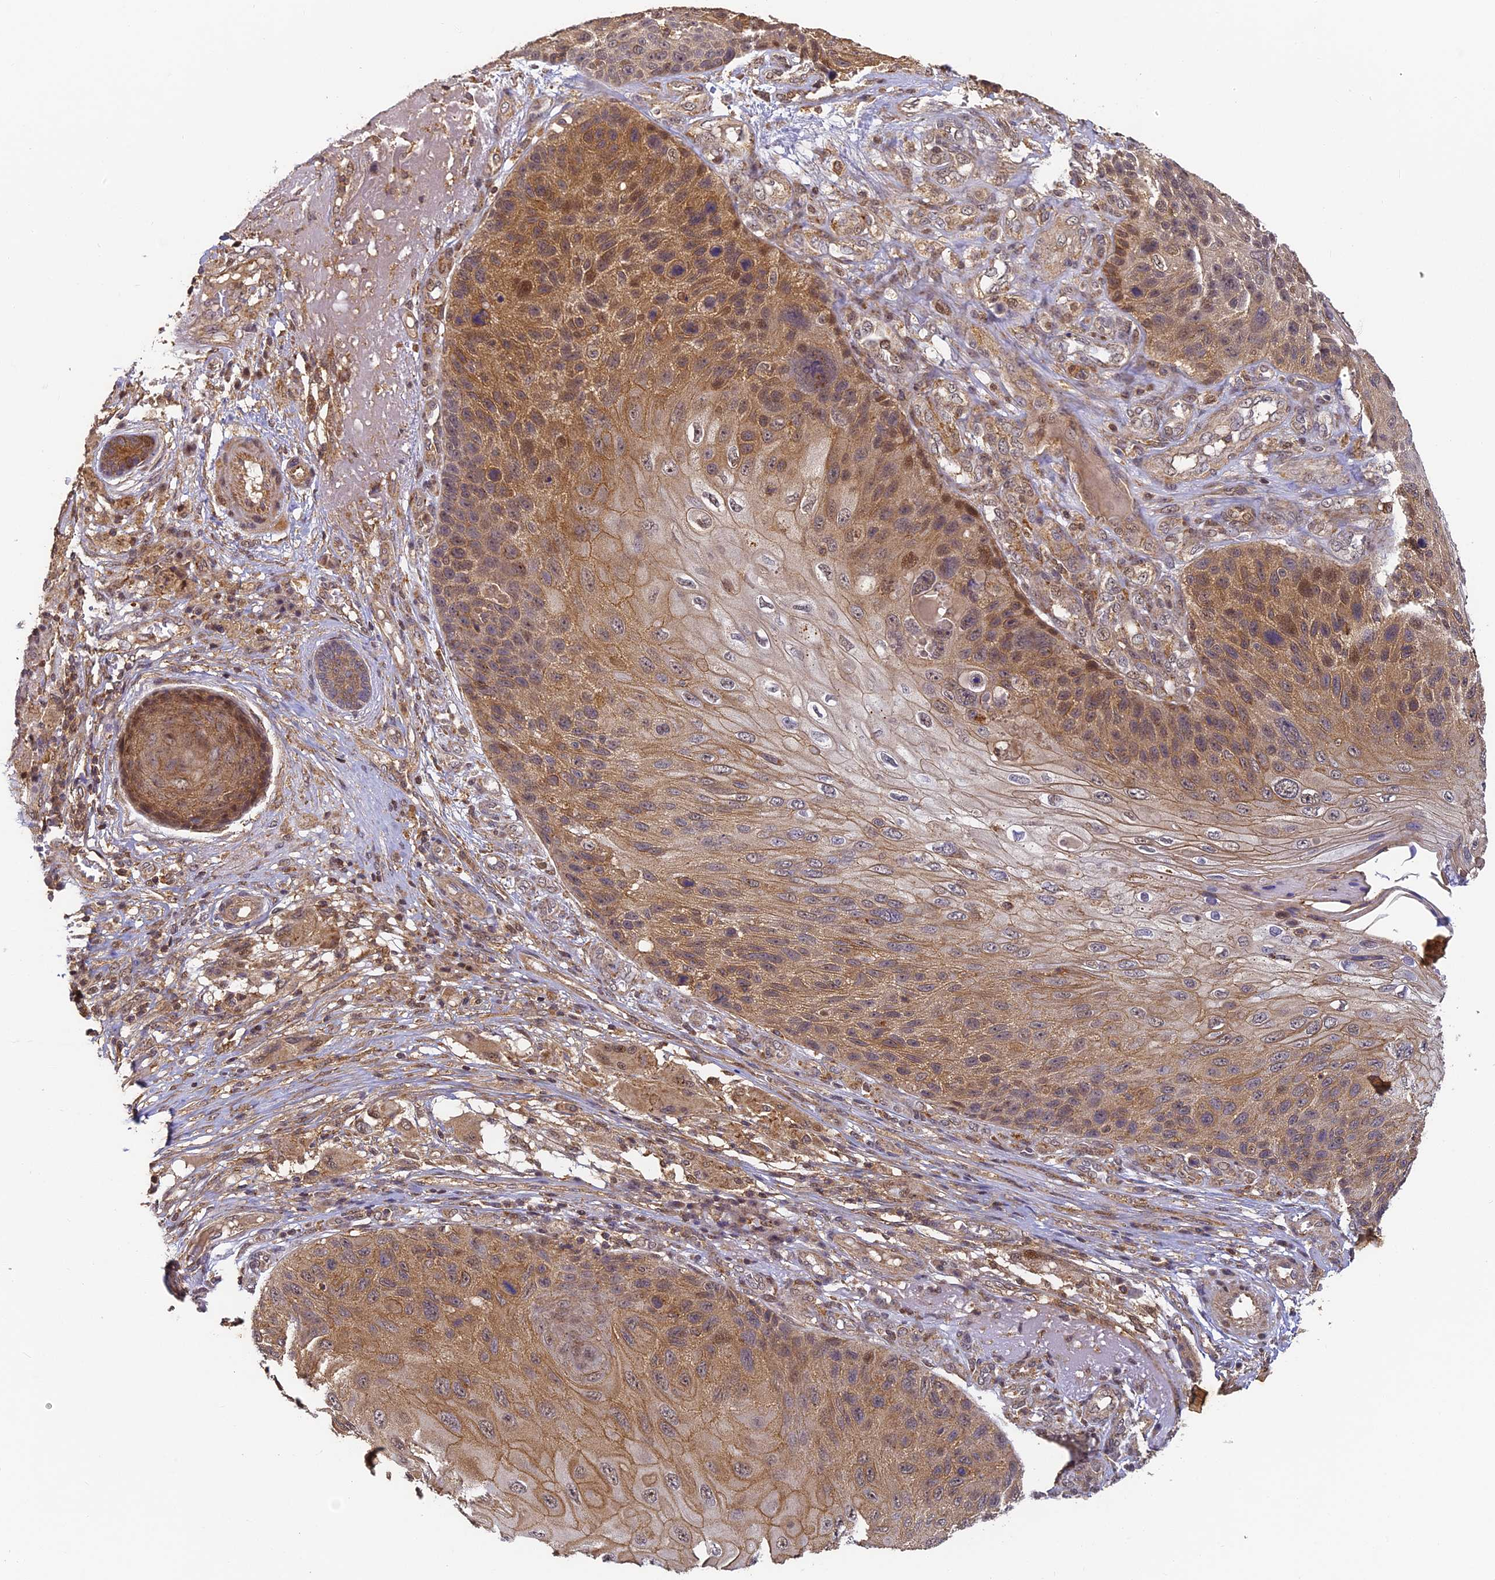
{"staining": {"intensity": "moderate", "quantity": ">75%", "location": "cytoplasmic/membranous"}, "tissue": "skin cancer", "cell_type": "Tumor cells", "image_type": "cancer", "snomed": [{"axis": "morphology", "description": "Squamous cell carcinoma, NOS"}, {"axis": "topography", "description": "Skin"}], "caption": "Protein positivity by immunohistochemistry (IHC) exhibits moderate cytoplasmic/membranous expression in about >75% of tumor cells in skin cancer.", "gene": "ZNF443", "patient": {"sex": "female", "age": 88}}